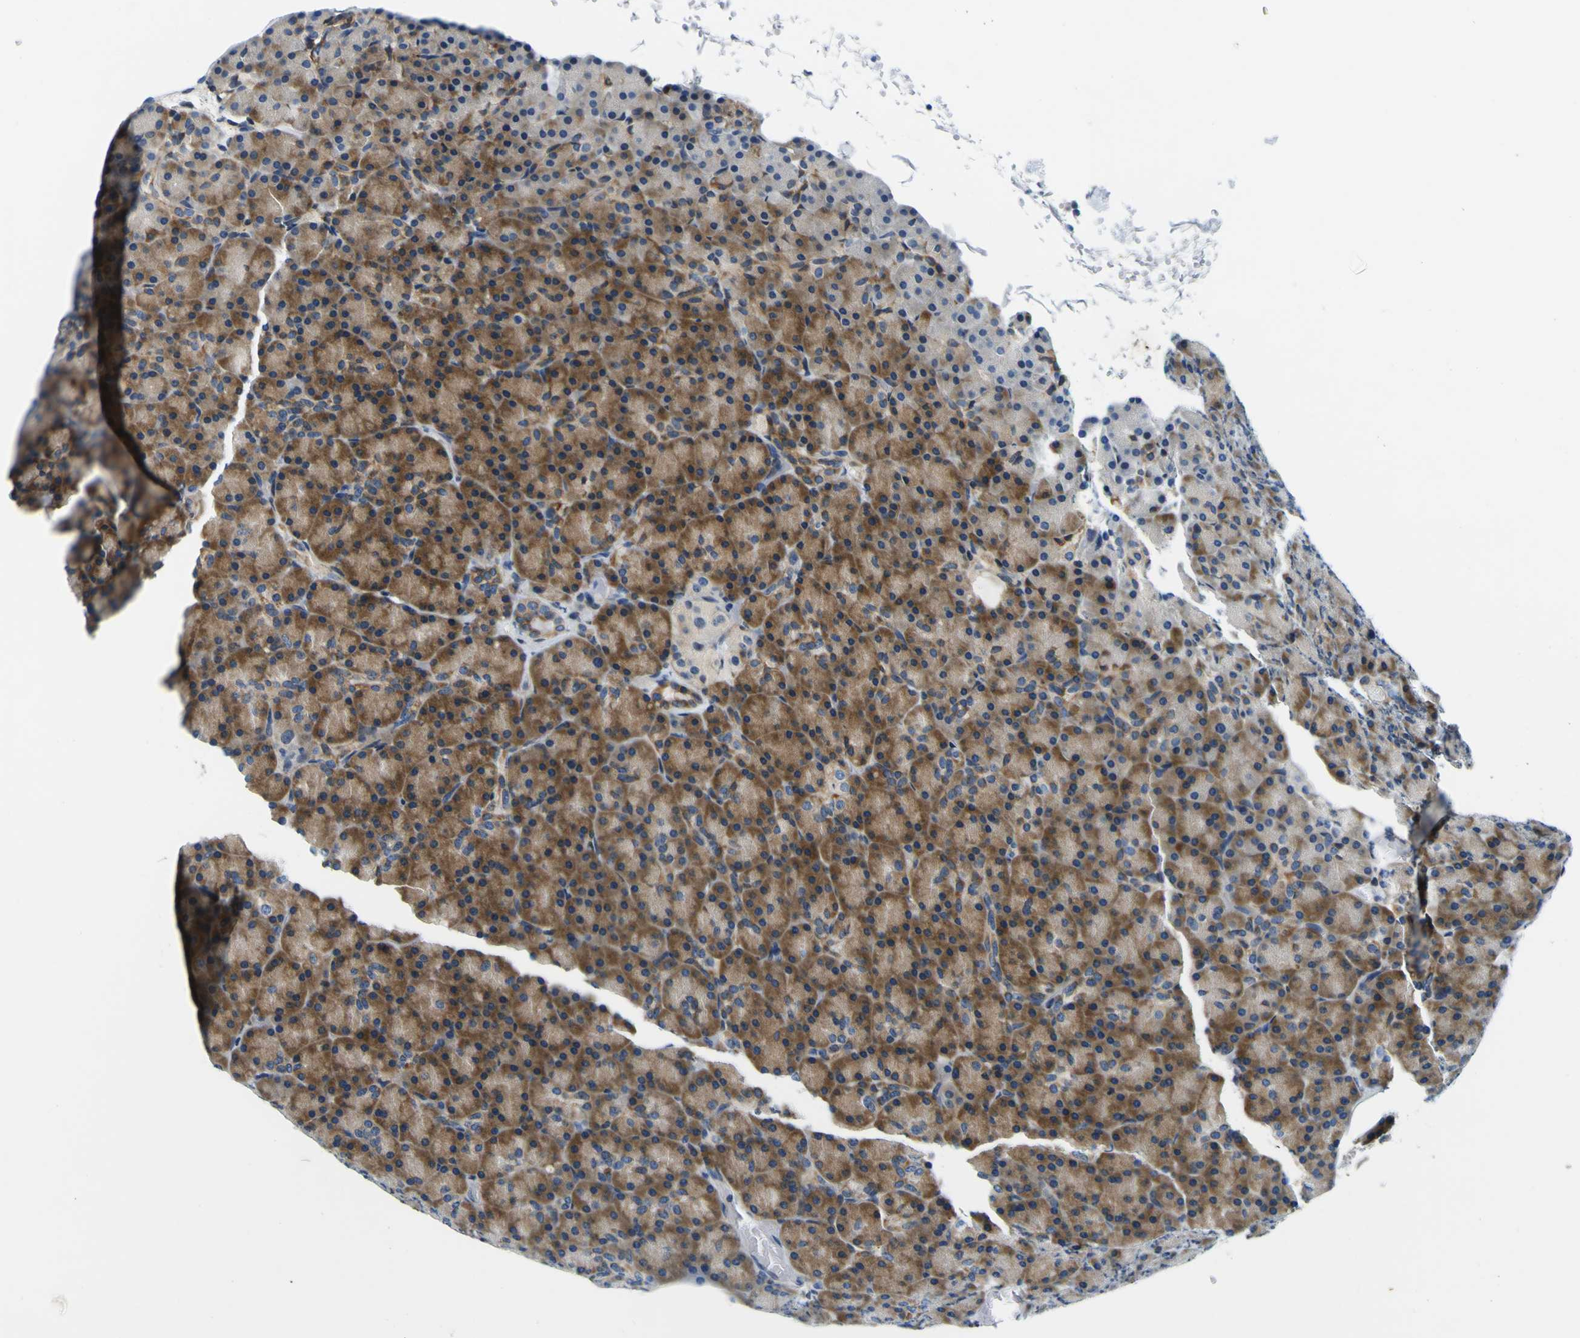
{"staining": {"intensity": "moderate", "quantity": "25%-75%", "location": "cytoplasmic/membranous"}, "tissue": "pancreas", "cell_type": "Exocrine glandular cells", "image_type": "normal", "snomed": [{"axis": "morphology", "description": "Normal tissue, NOS"}, {"axis": "topography", "description": "Pancreas"}], "caption": "Protein staining exhibits moderate cytoplasmic/membranous positivity in approximately 25%-75% of exocrine glandular cells in normal pancreas.", "gene": "NLRP3", "patient": {"sex": "female", "age": 43}}